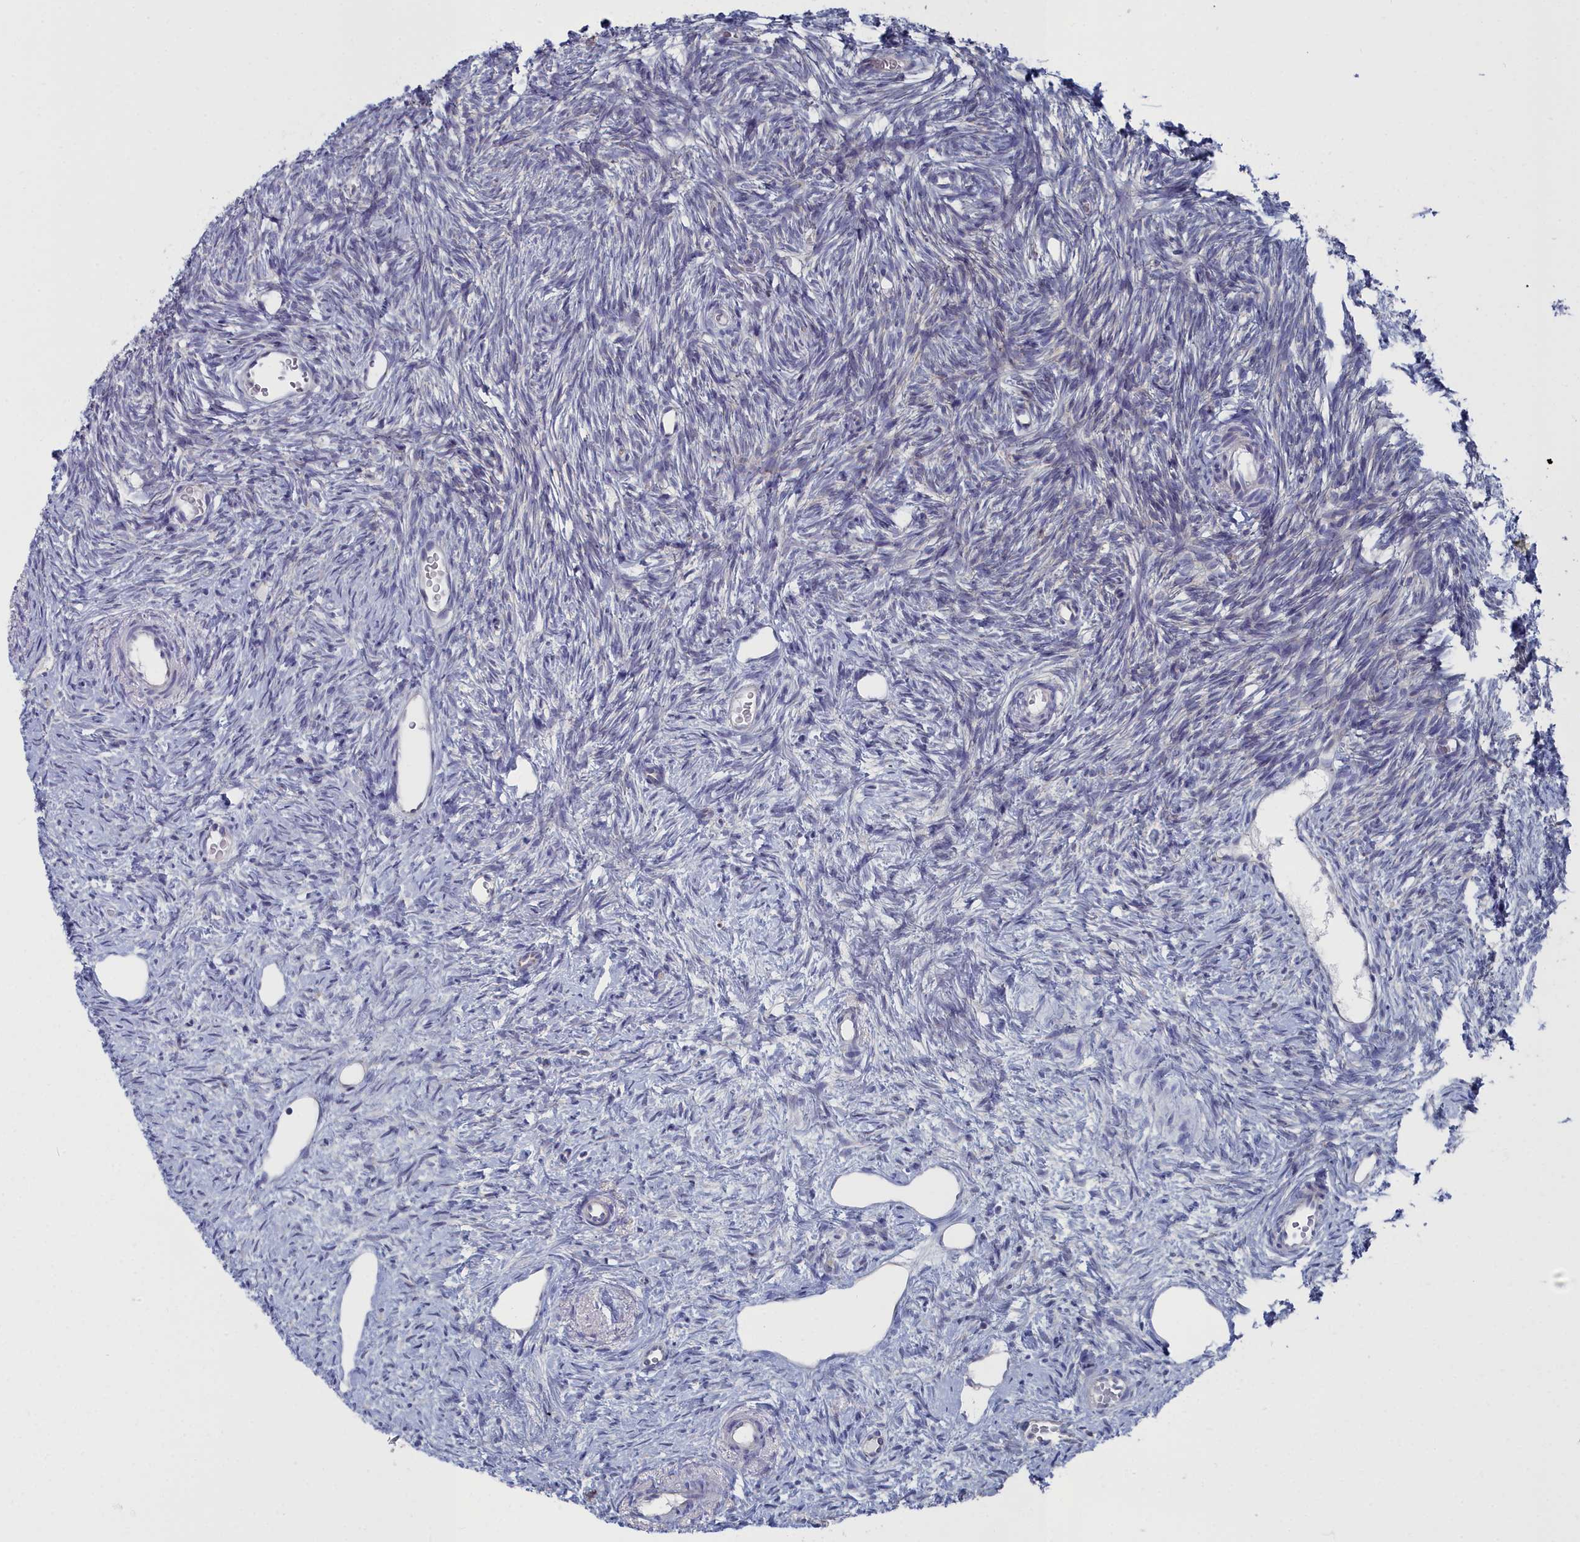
{"staining": {"intensity": "moderate", "quantity": ">75%", "location": "cytoplasmic/membranous"}, "tissue": "ovary", "cell_type": "Follicle cells", "image_type": "normal", "snomed": [{"axis": "morphology", "description": "Normal tissue, NOS"}, {"axis": "topography", "description": "Ovary"}], "caption": "Normal ovary displays moderate cytoplasmic/membranous positivity in approximately >75% of follicle cells.", "gene": "CCDC149", "patient": {"sex": "female", "age": 51}}